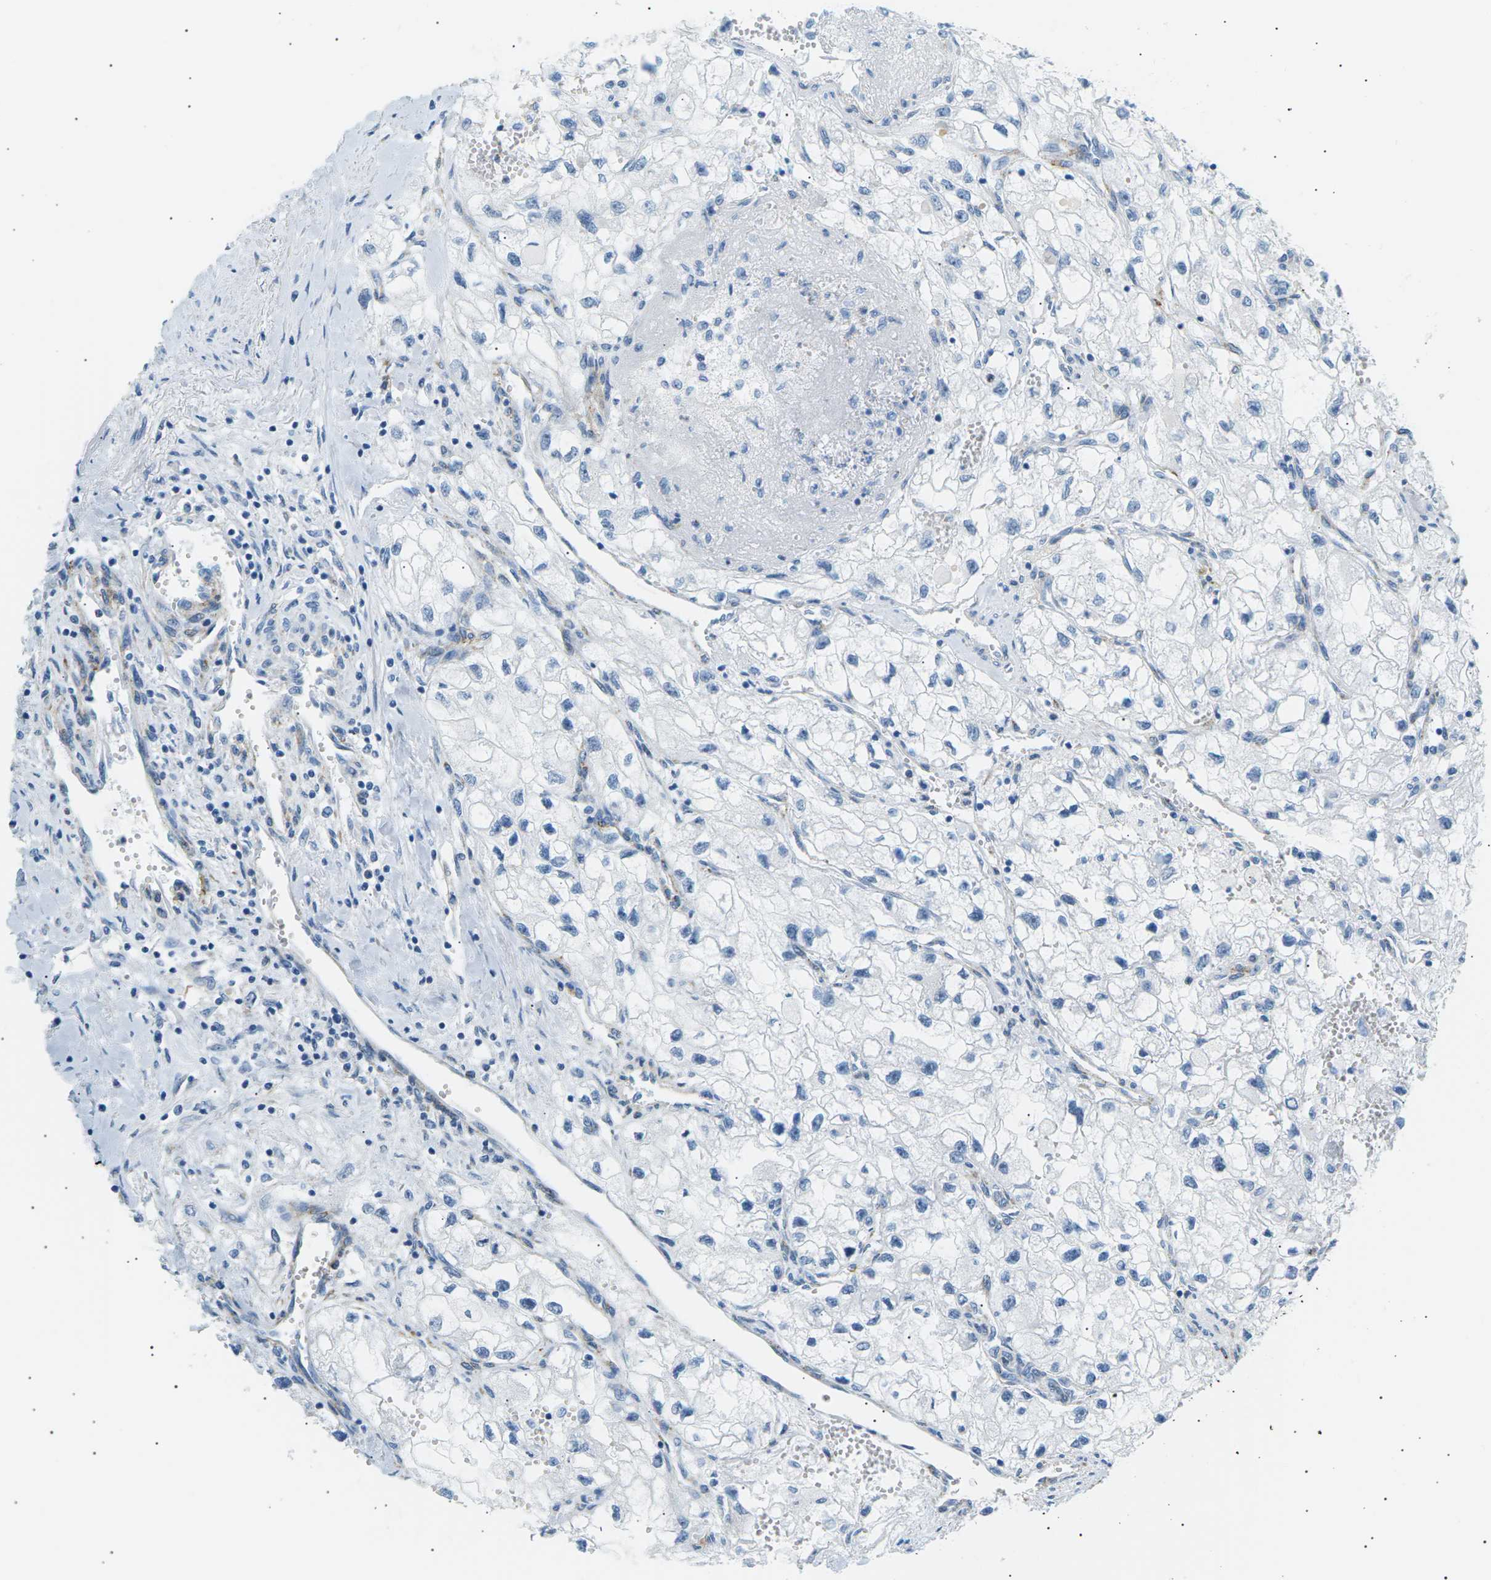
{"staining": {"intensity": "negative", "quantity": "none", "location": "none"}, "tissue": "renal cancer", "cell_type": "Tumor cells", "image_type": "cancer", "snomed": [{"axis": "morphology", "description": "Adenocarcinoma, NOS"}, {"axis": "topography", "description": "Kidney"}], "caption": "An immunohistochemistry (IHC) photomicrograph of renal cancer (adenocarcinoma) is shown. There is no staining in tumor cells of renal cancer (adenocarcinoma).", "gene": "SEPTIN5", "patient": {"sex": "female", "age": 70}}